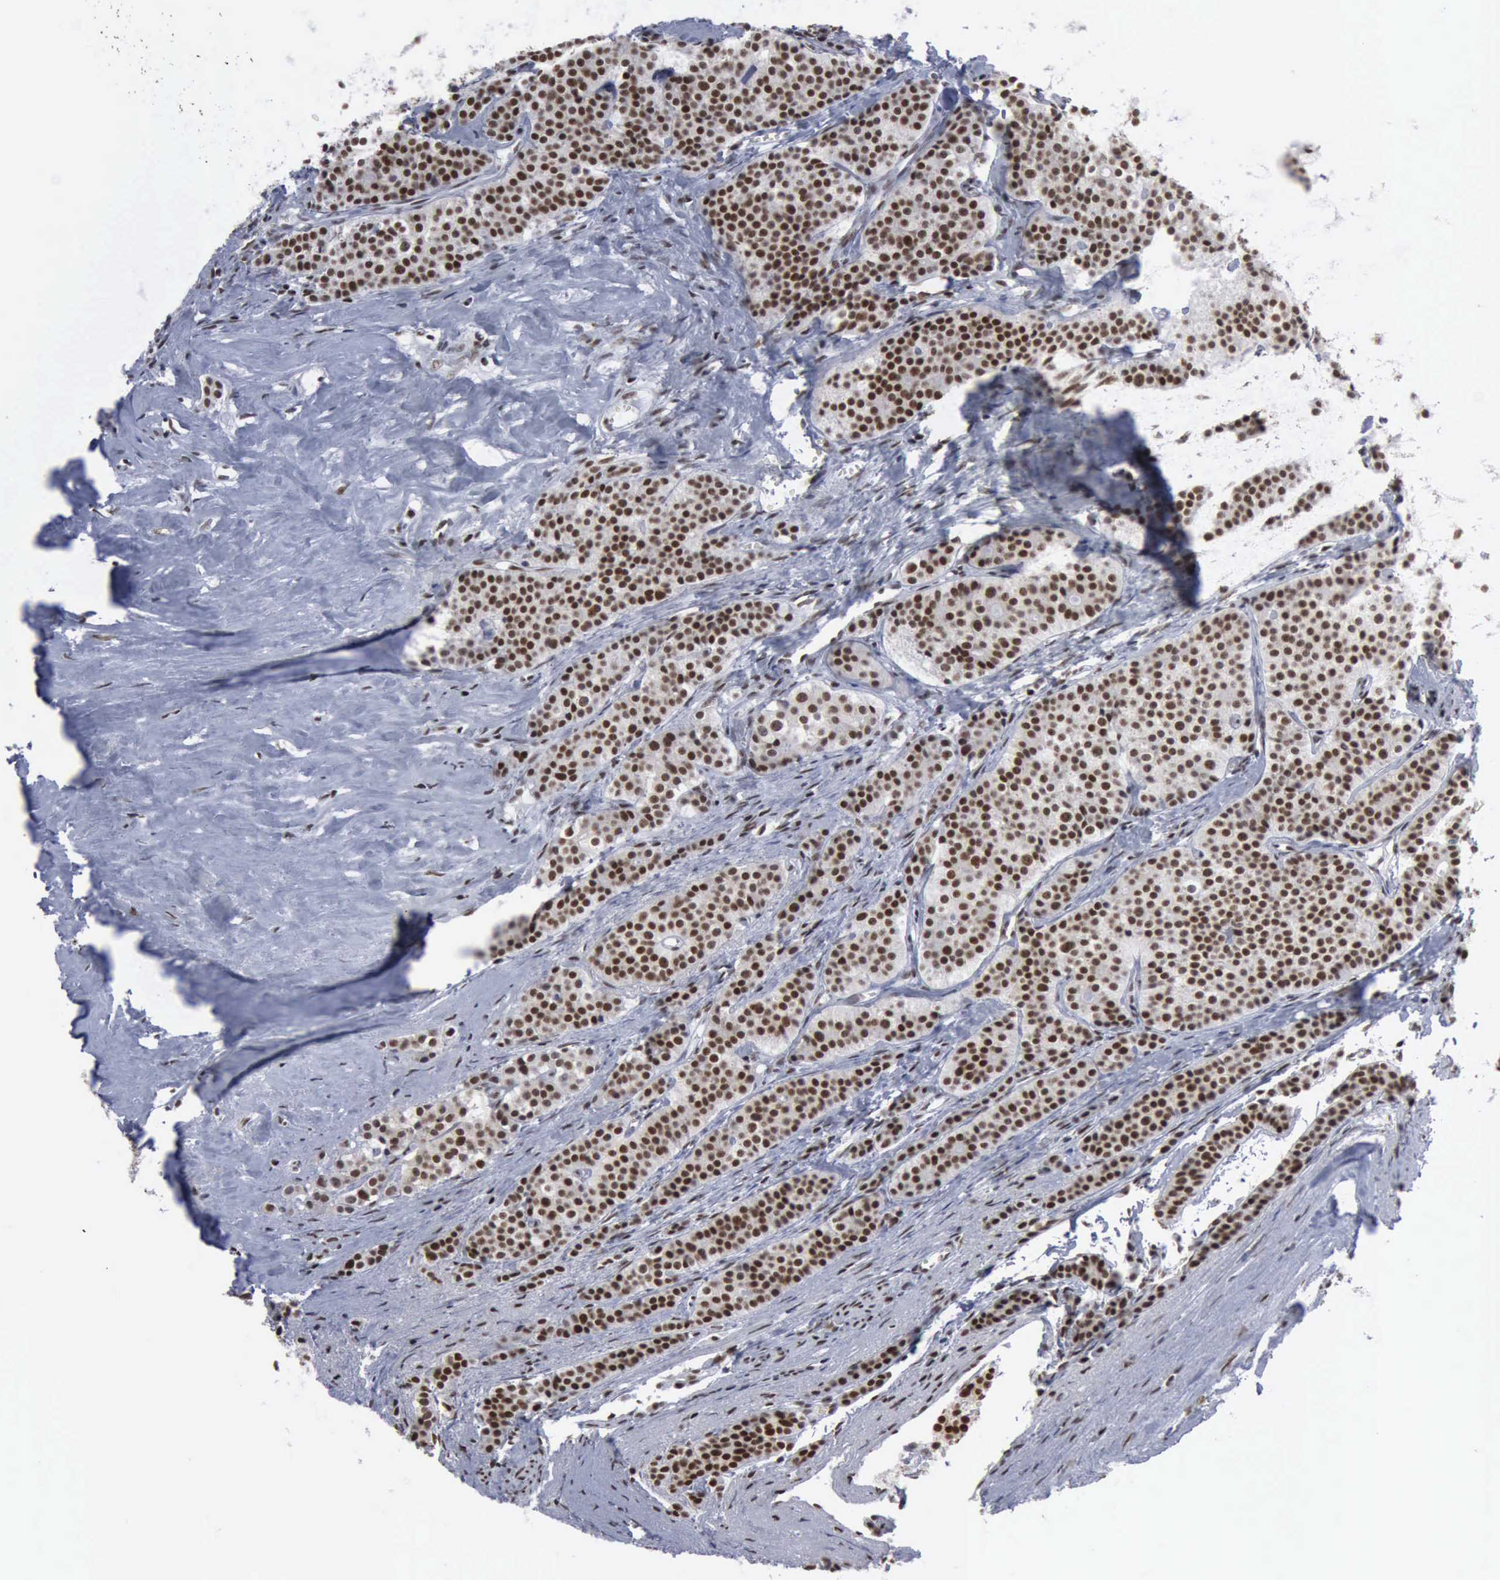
{"staining": {"intensity": "strong", "quantity": ">75%", "location": "nuclear"}, "tissue": "carcinoid", "cell_type": "Tumor cells", "image_type": "cancer", "snomed": [{"axis": "morphology", "description": "Carcinoid, malignant, NOS"}, {"axis": "topography", "description": "Small intestine"}], "caption": "Immunohistochemical staining of carcinoid (malignant) demonstrates strong nuclear protein staining in approximately >75% of tumor cells. The staining was performed using DAB, with brown indicating positive protein expression. Nuclei are stained blue with hematoxylin.", "gene": "XPA", "patient": {"sex": "male", "age": 63}}